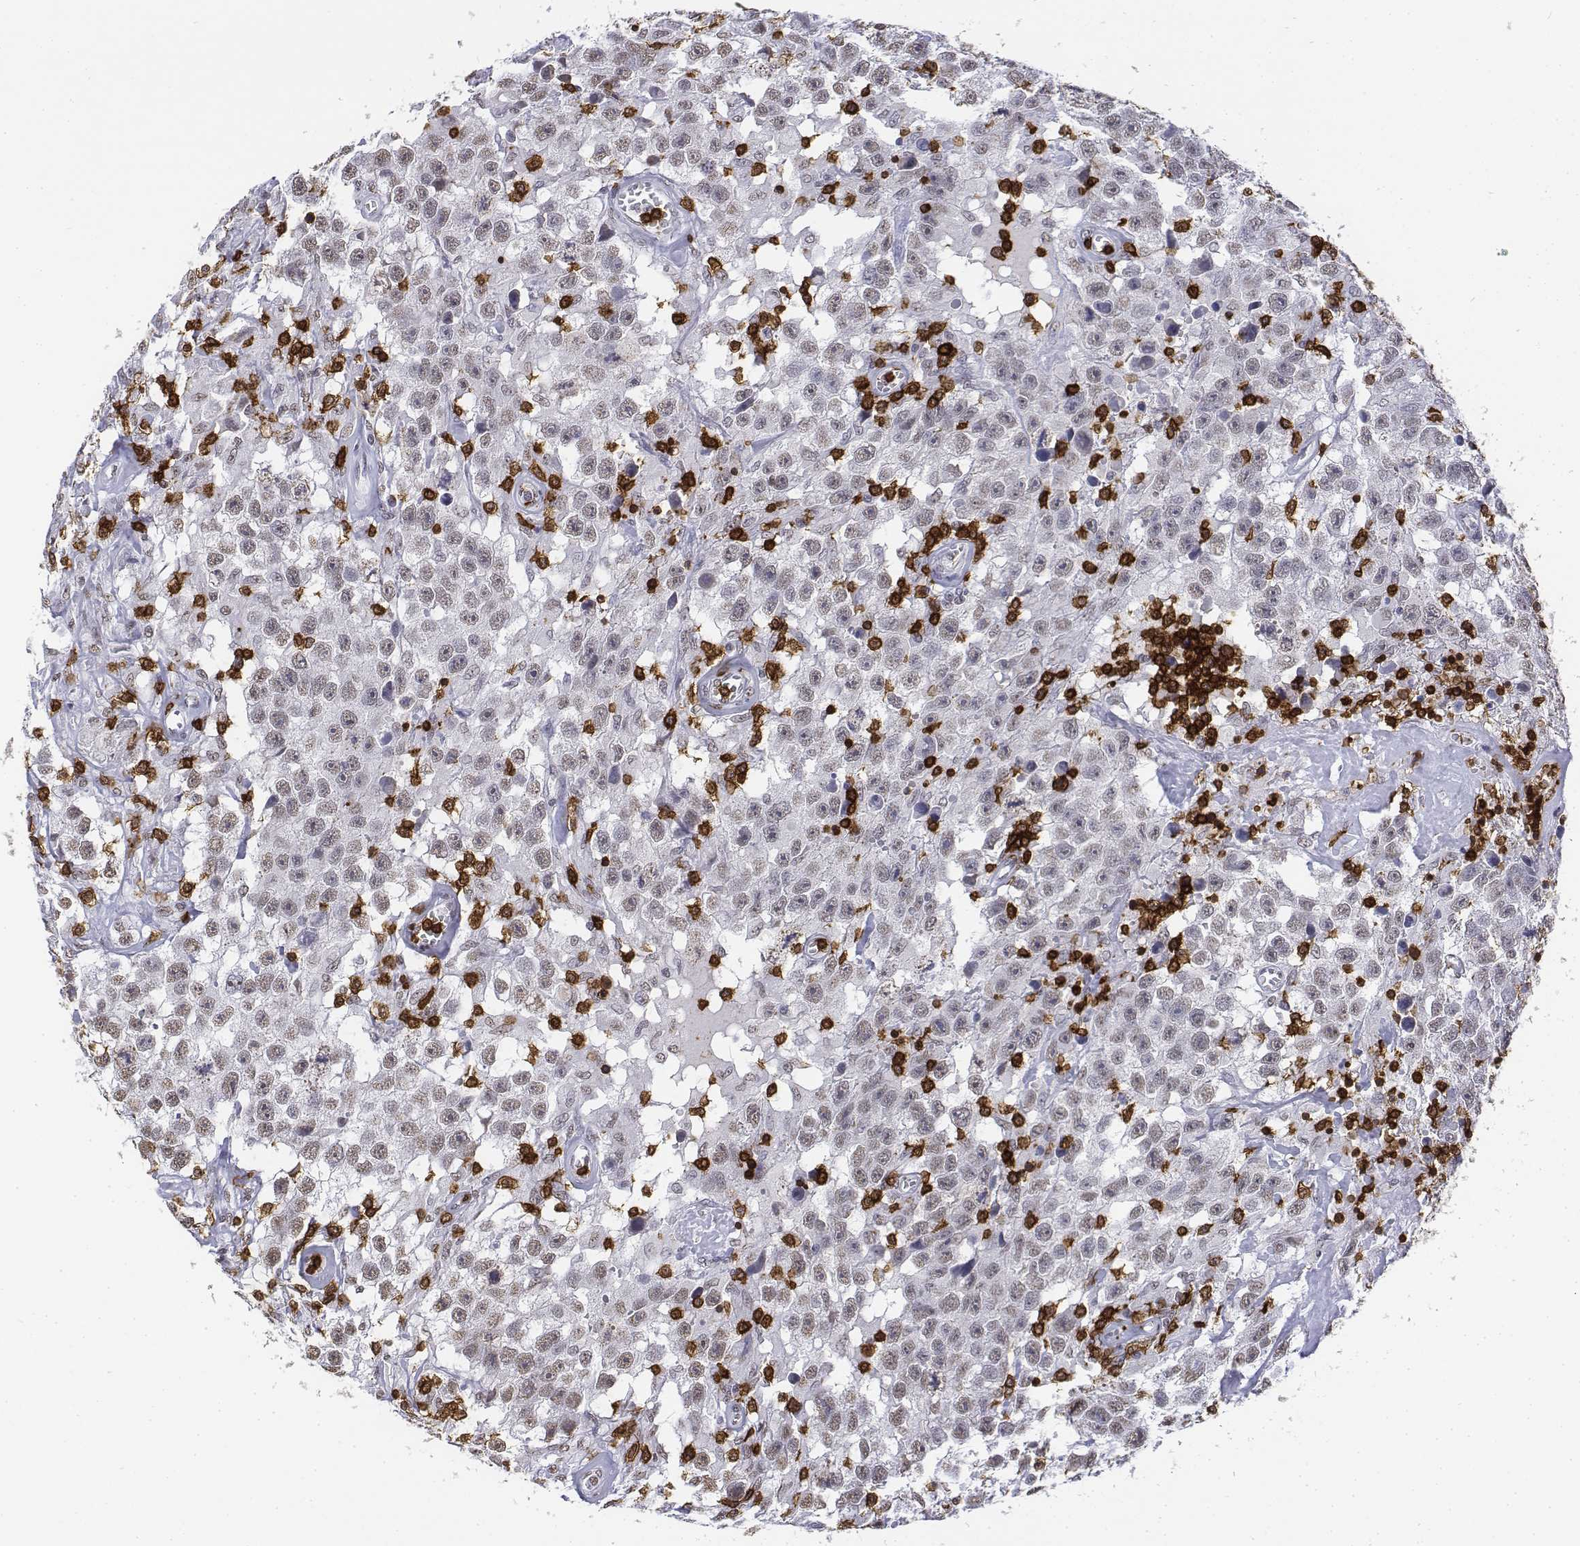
{"staining": {"intensity": "weak", "quantity": "<25%", "location": "nuclear"}, "tissue": "testis cancer", "cell_type": "Tumor cells", "image_type": "cancer", "snomed": [{"axis": "morphology", "description": "Seminoma, NOS"}, {"axis": "topography", "description": "Testis"}], "caption": "This histopathology image is of testis cancer (seminoma) stained with immunohistochemistry to label a protein in brown with the nuclei are counter-stained blue. There is no positivity in tumor cells.", "gene": "CD3E", "patient": {"sex": "male", "age": 43}}